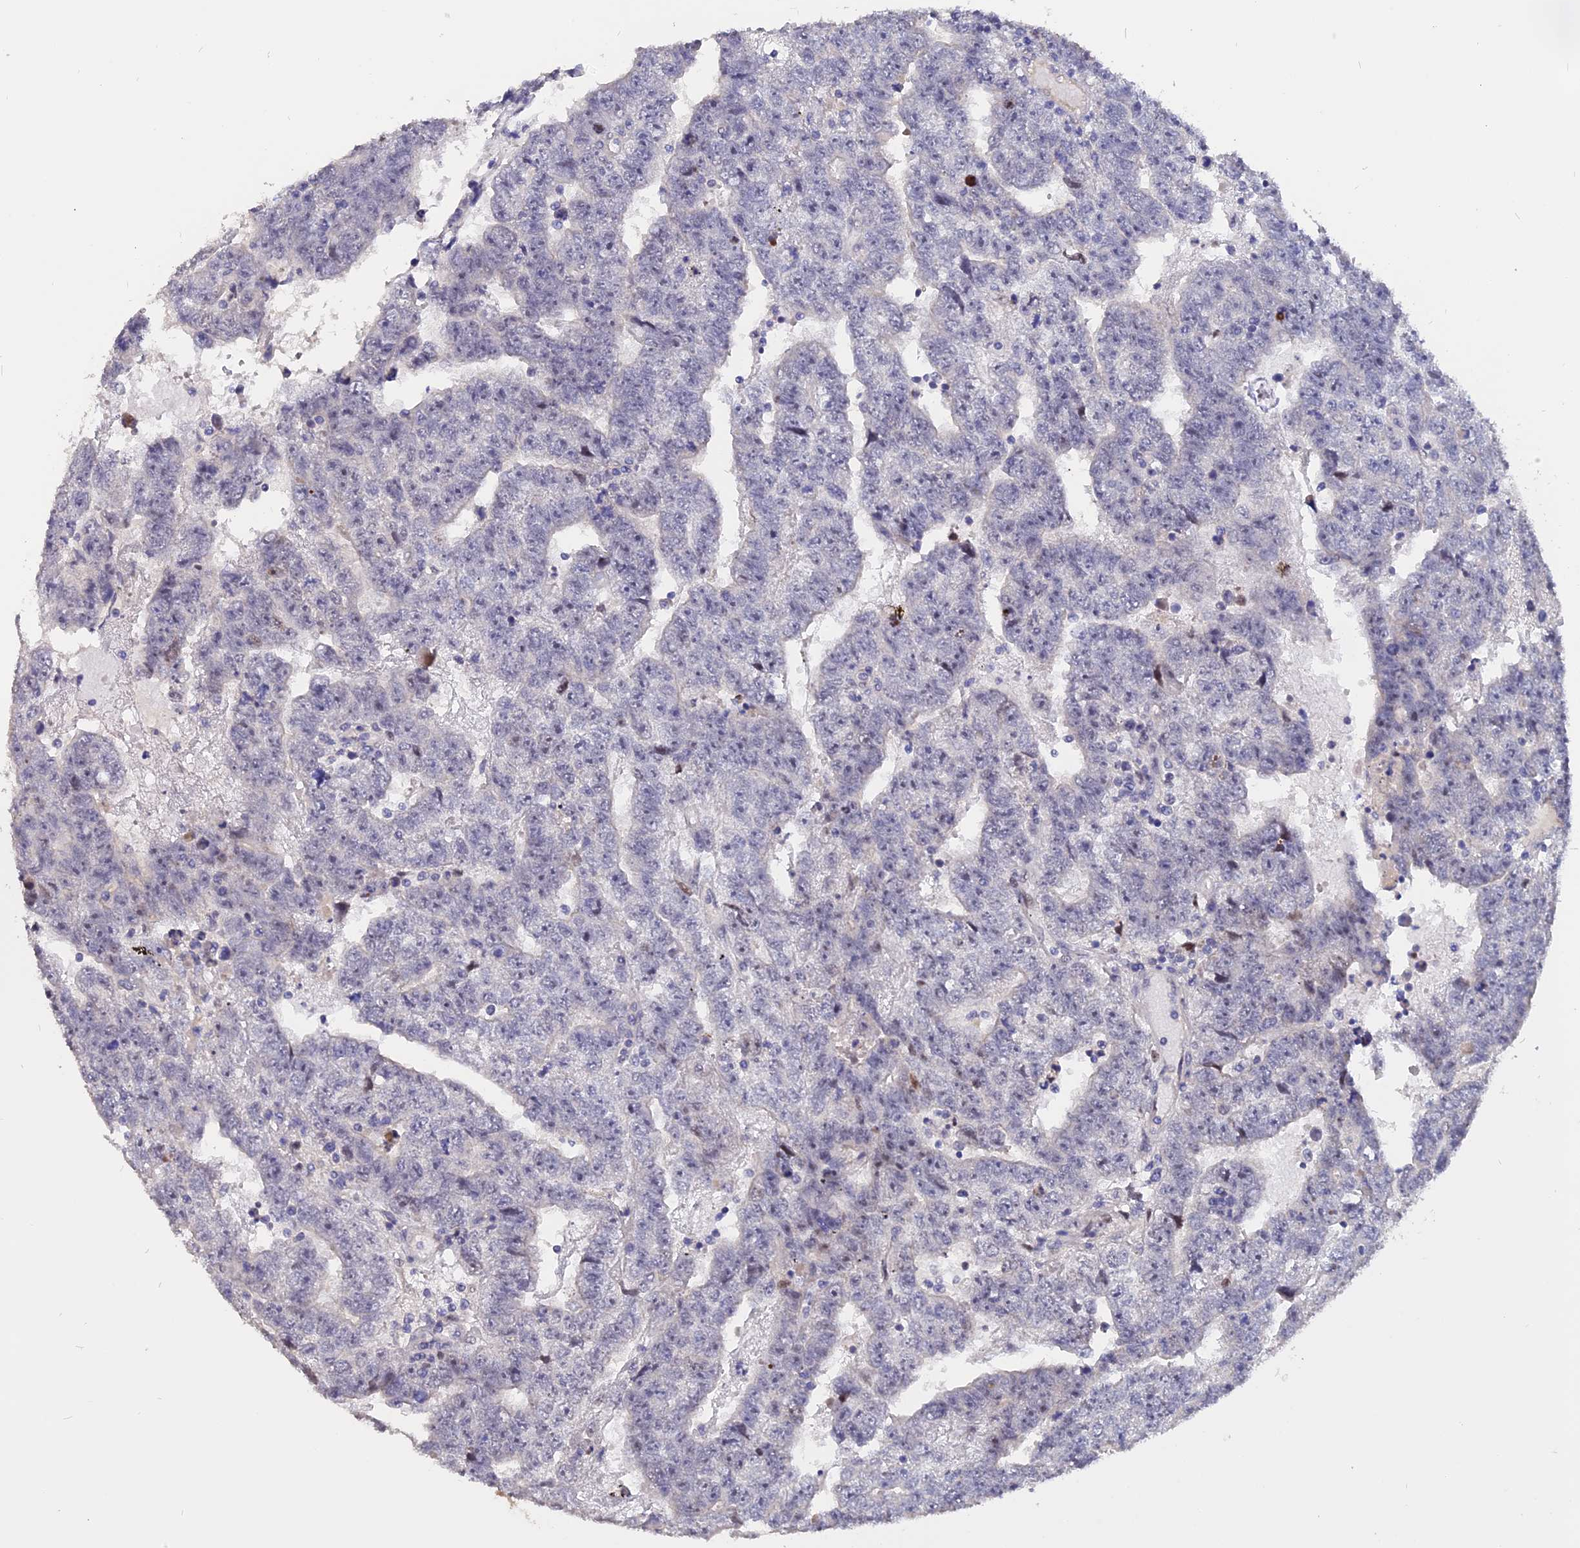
{"staining": {"intensity": "negative", "quantity": "none", "location": "none"}, "tissue": "testis cancer", "cell_type": "Tumor cells", "image_type": "cancer", "snomed": [{"axis": "morphology", "description": "Carcinoma, Embryonal, NOS"}, {"axis": "topography", "description": "Testis"}], "caption": "IHC of embryonal carcinoma (testis) shows no staining in tumor cells.", "gene": "TMEM263", "patient": {"sex": "male", "age": 25}}